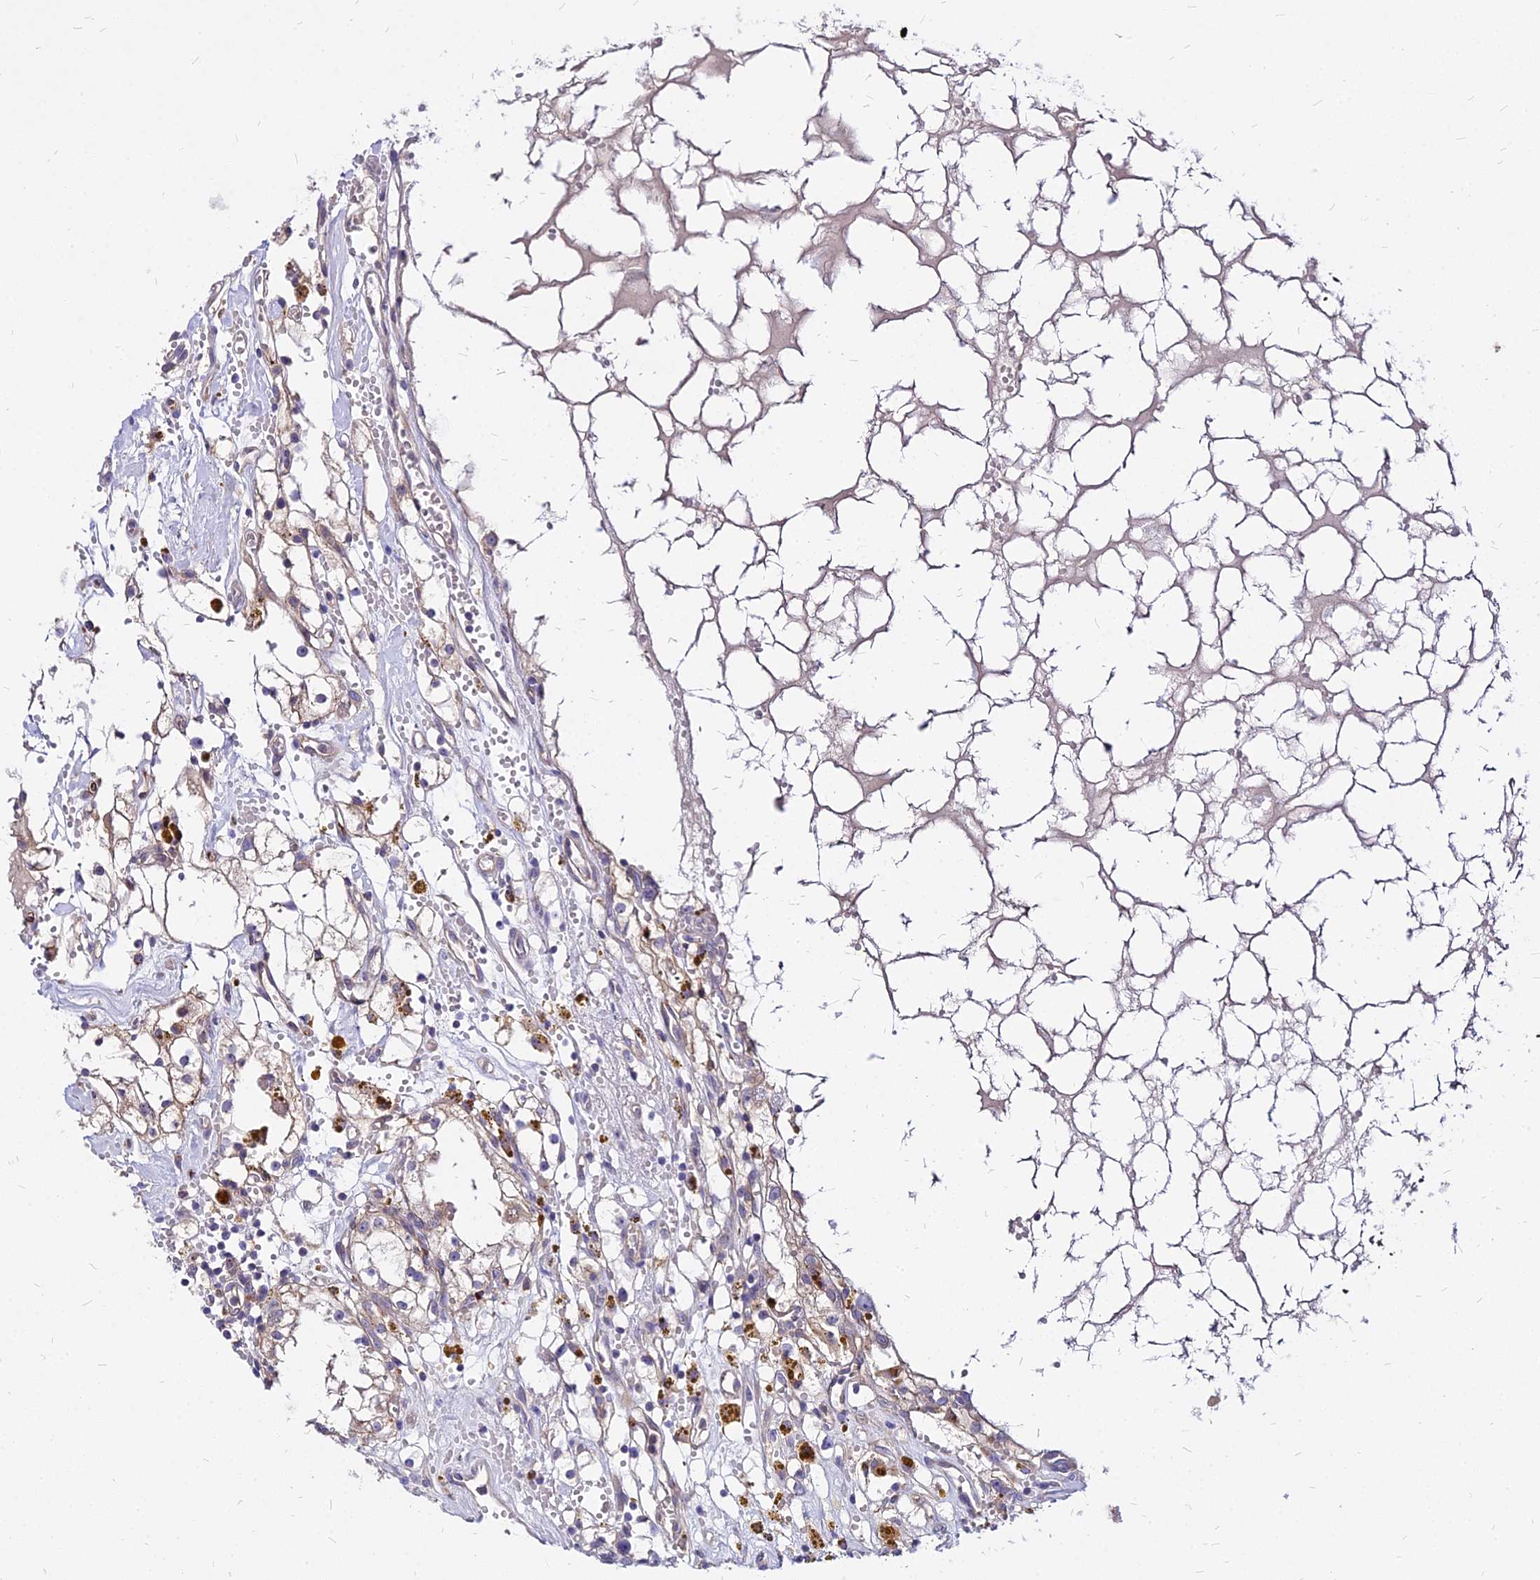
{"staining": {"intensity": "weak", "quantity": "<25%", "location": "cytoplasmic/membranous"}, "tissue": "renal cancer", "cell_type": "Tumor cells", "image_type": "cancer", "snomed": [{"axis": "morphology", "description": "Adenocarcinoma, NOS"}, {"axis": "topography", "description": "Kidney"}], "caption": "Immunohistochemical staining of human renal cancer shows no significant staining in tumor cells.", "gene": "COMMD10", "patient": {"sex": "male", "age": 56}}